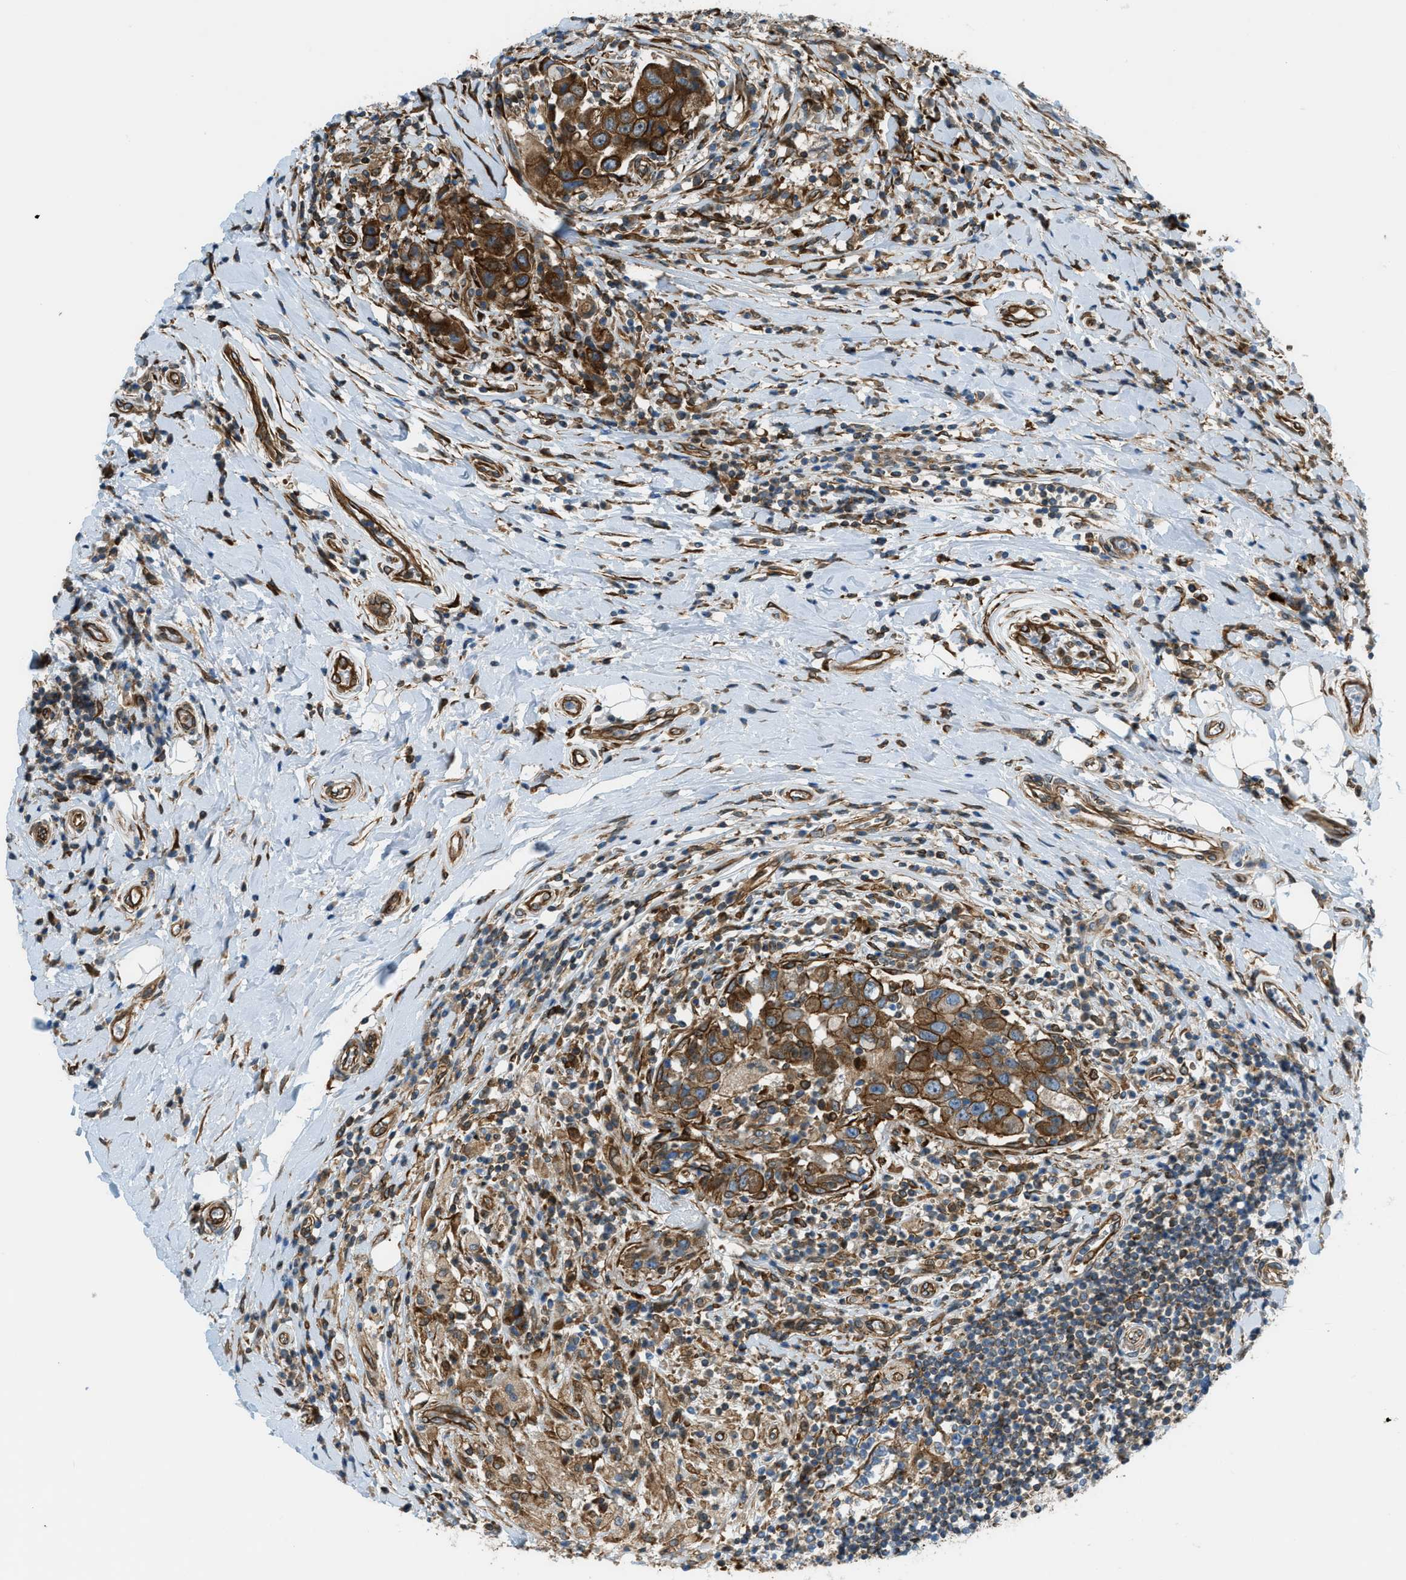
{"staining": {"intensity": "moderate", "quantity": ">75%", "location": "cytoplasmic/membranous"}, "tissue": "breast cancer", "cell_type": "Tumor cells", "image_type": "cancer", "snomed": [{"axis": "morphology", "description": "Duct carcinoma"}, {"axis": "topography", "description": "Breast"}], "caption": "Protein staining demonstrates moderate cytoplasmic/membranous expression in about >75% of tumor cells in breast invasive ductal carcinoma. The staining was performed using DAB to visualize the protein expression in brown, while the nuclei were stained in blue with hematoxylin (Magnification: 20x).", "gene": "DMAC1", "patient": {"sex": "female", "age": 27}}